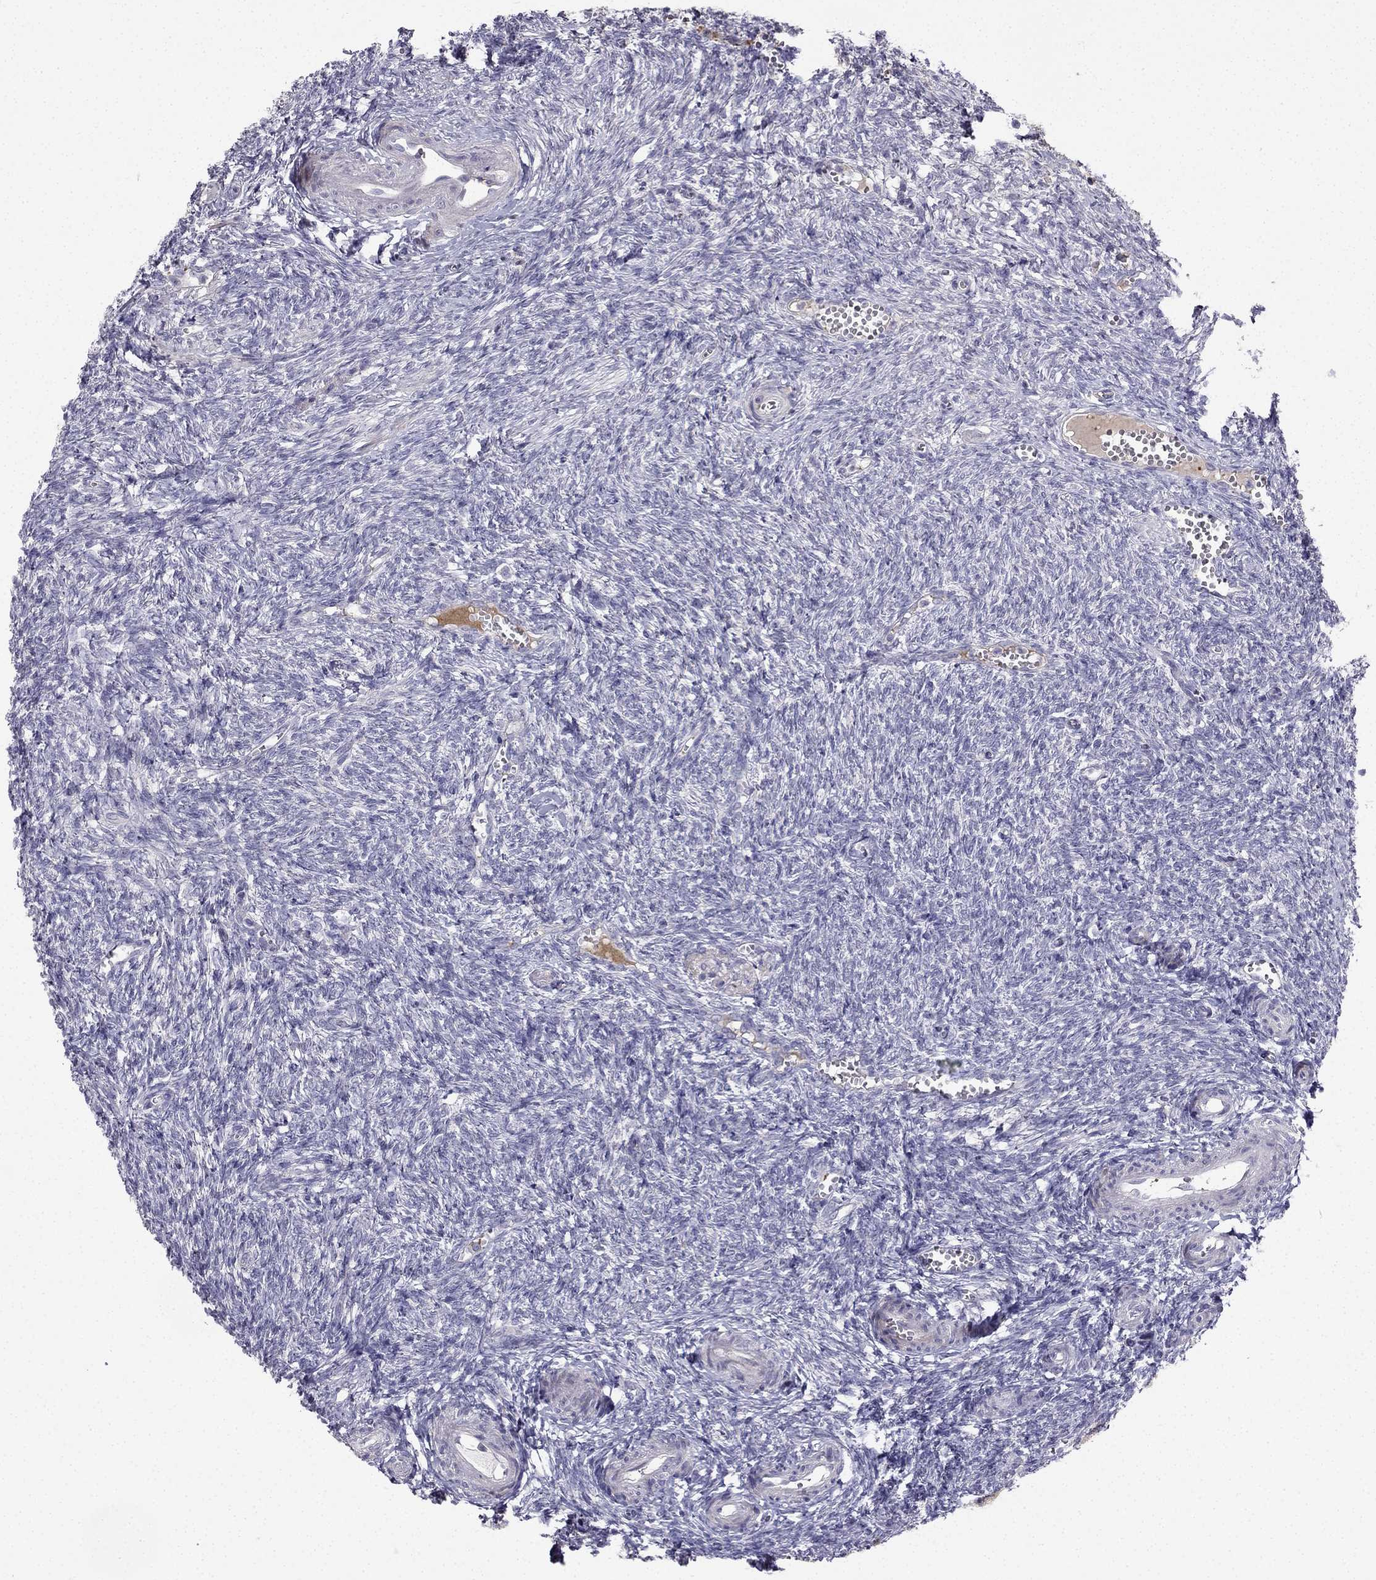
{"staining": {"intensity": "strong", "quantity": ">75%", "location": "cytoplasmic/membranous"}, "tissue": "ovary", "cell_type": "Follicle cells", "image_type": "normal", "snomed": [{"axis": "morphology", "description": "Normal tissue, NOS"}, {"axis": "topography", "description": "Ovary"}], "caption": "Ovary stained with DAB (3,3'-diaminobenzidine) immunohistochemistry shows high levels of strong cytoplasmic/membranous staining in approximately >75% of follicle cells.", "gene": "UHRF1", "patient": {"sex": "female", "age": 43}}